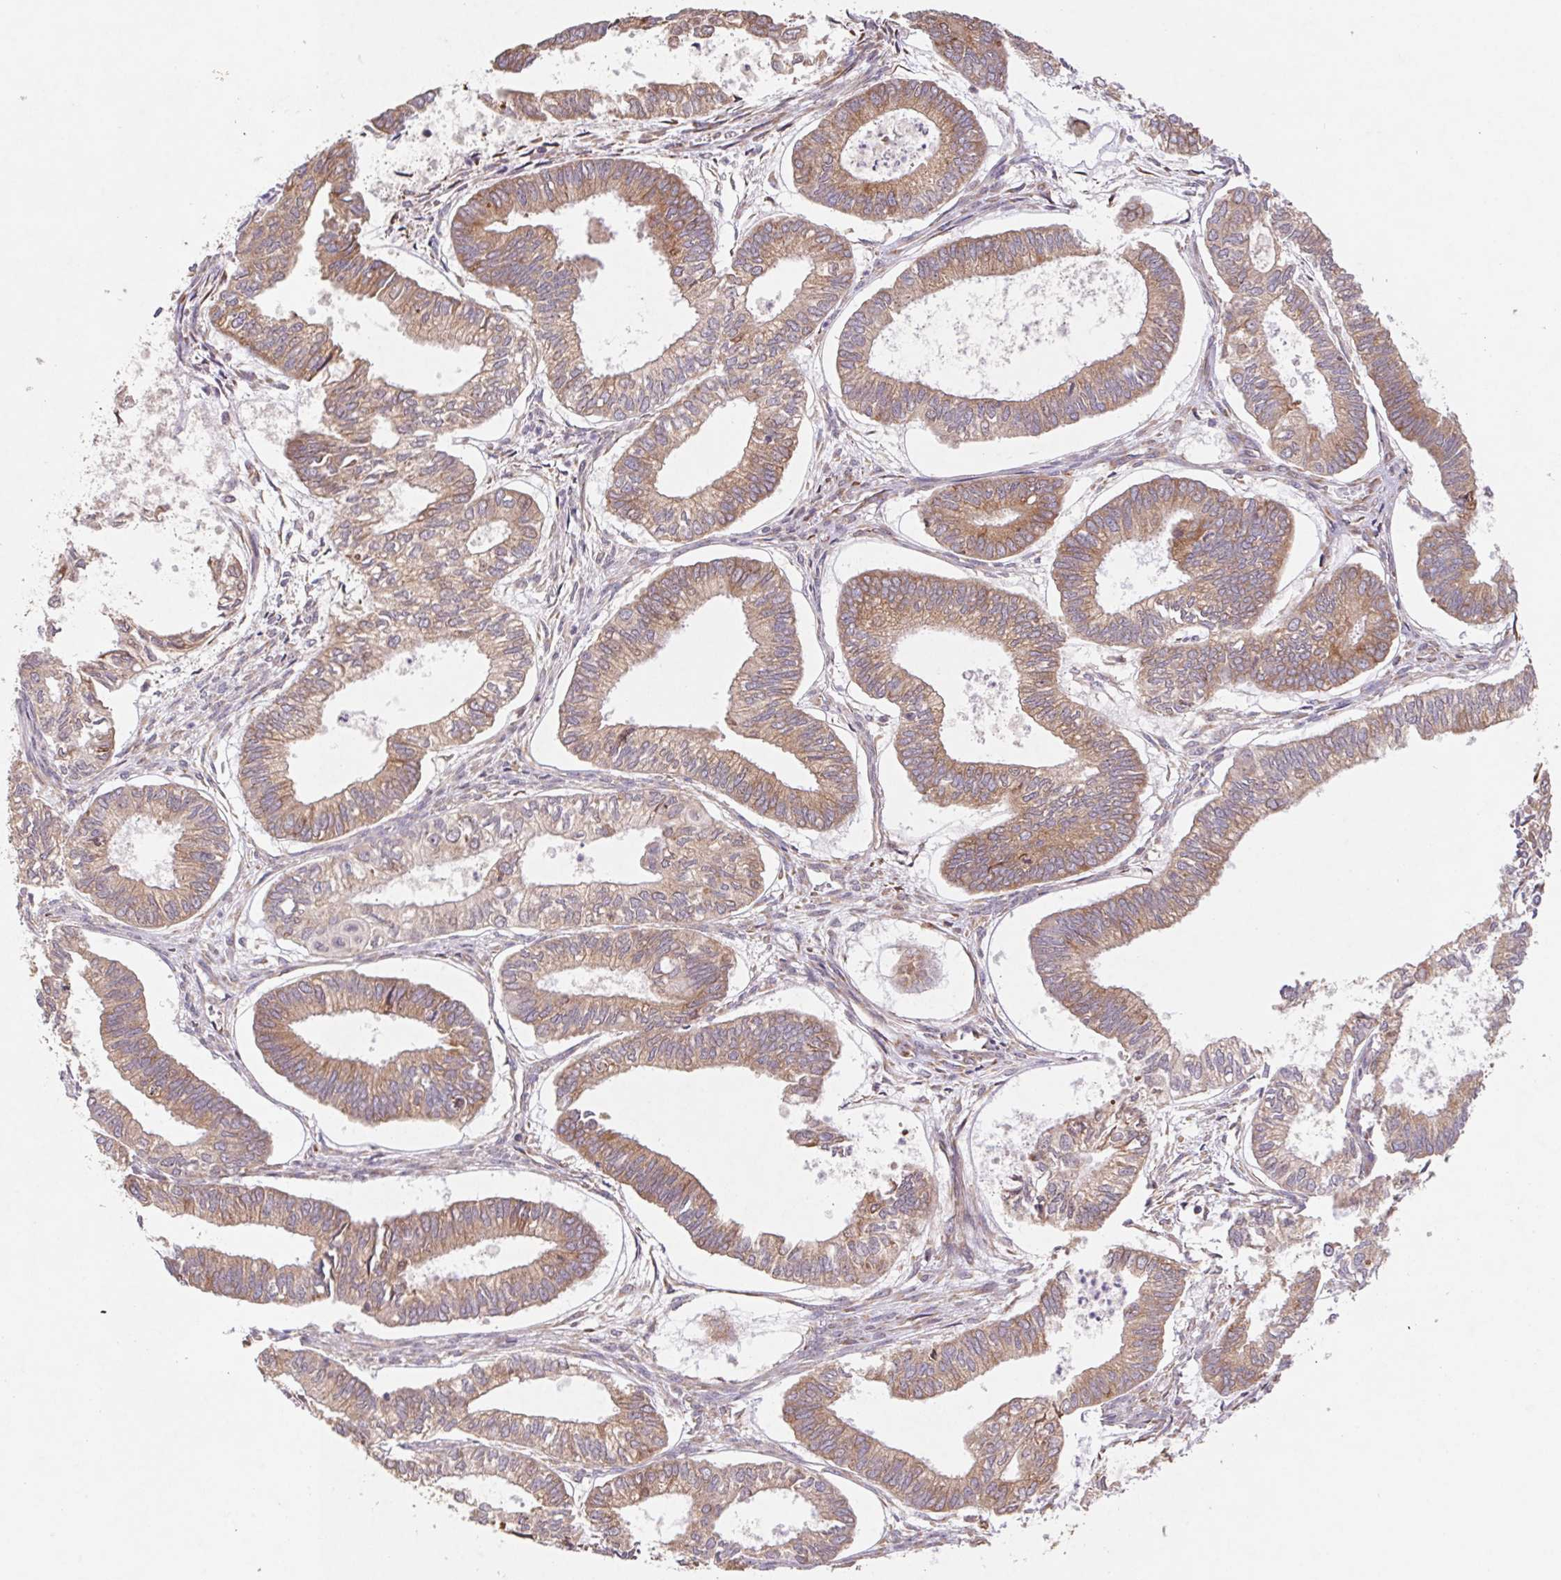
{"staining": {"intensity": "moderate", "quantity": ">75%", "location": "cytoplasmic/membranous"}, "tissue": "ovarian cancer", "cell_type": "Tumor cells", "image_type": "cancer", "snomed": [{"axis": "morphology", "description": "Carcinoma, endometroid"}, {"axis": "topography", "description": "Ovary"}], "caption": "Ovarian endometroid carcinoma stained with a brown dye exhibits moderate cytoplasmic/membranous positive expression in approximately >75% of tumor cells.", "gene": "RPL27A", "patient": {"sex": "female", "age": 64}}